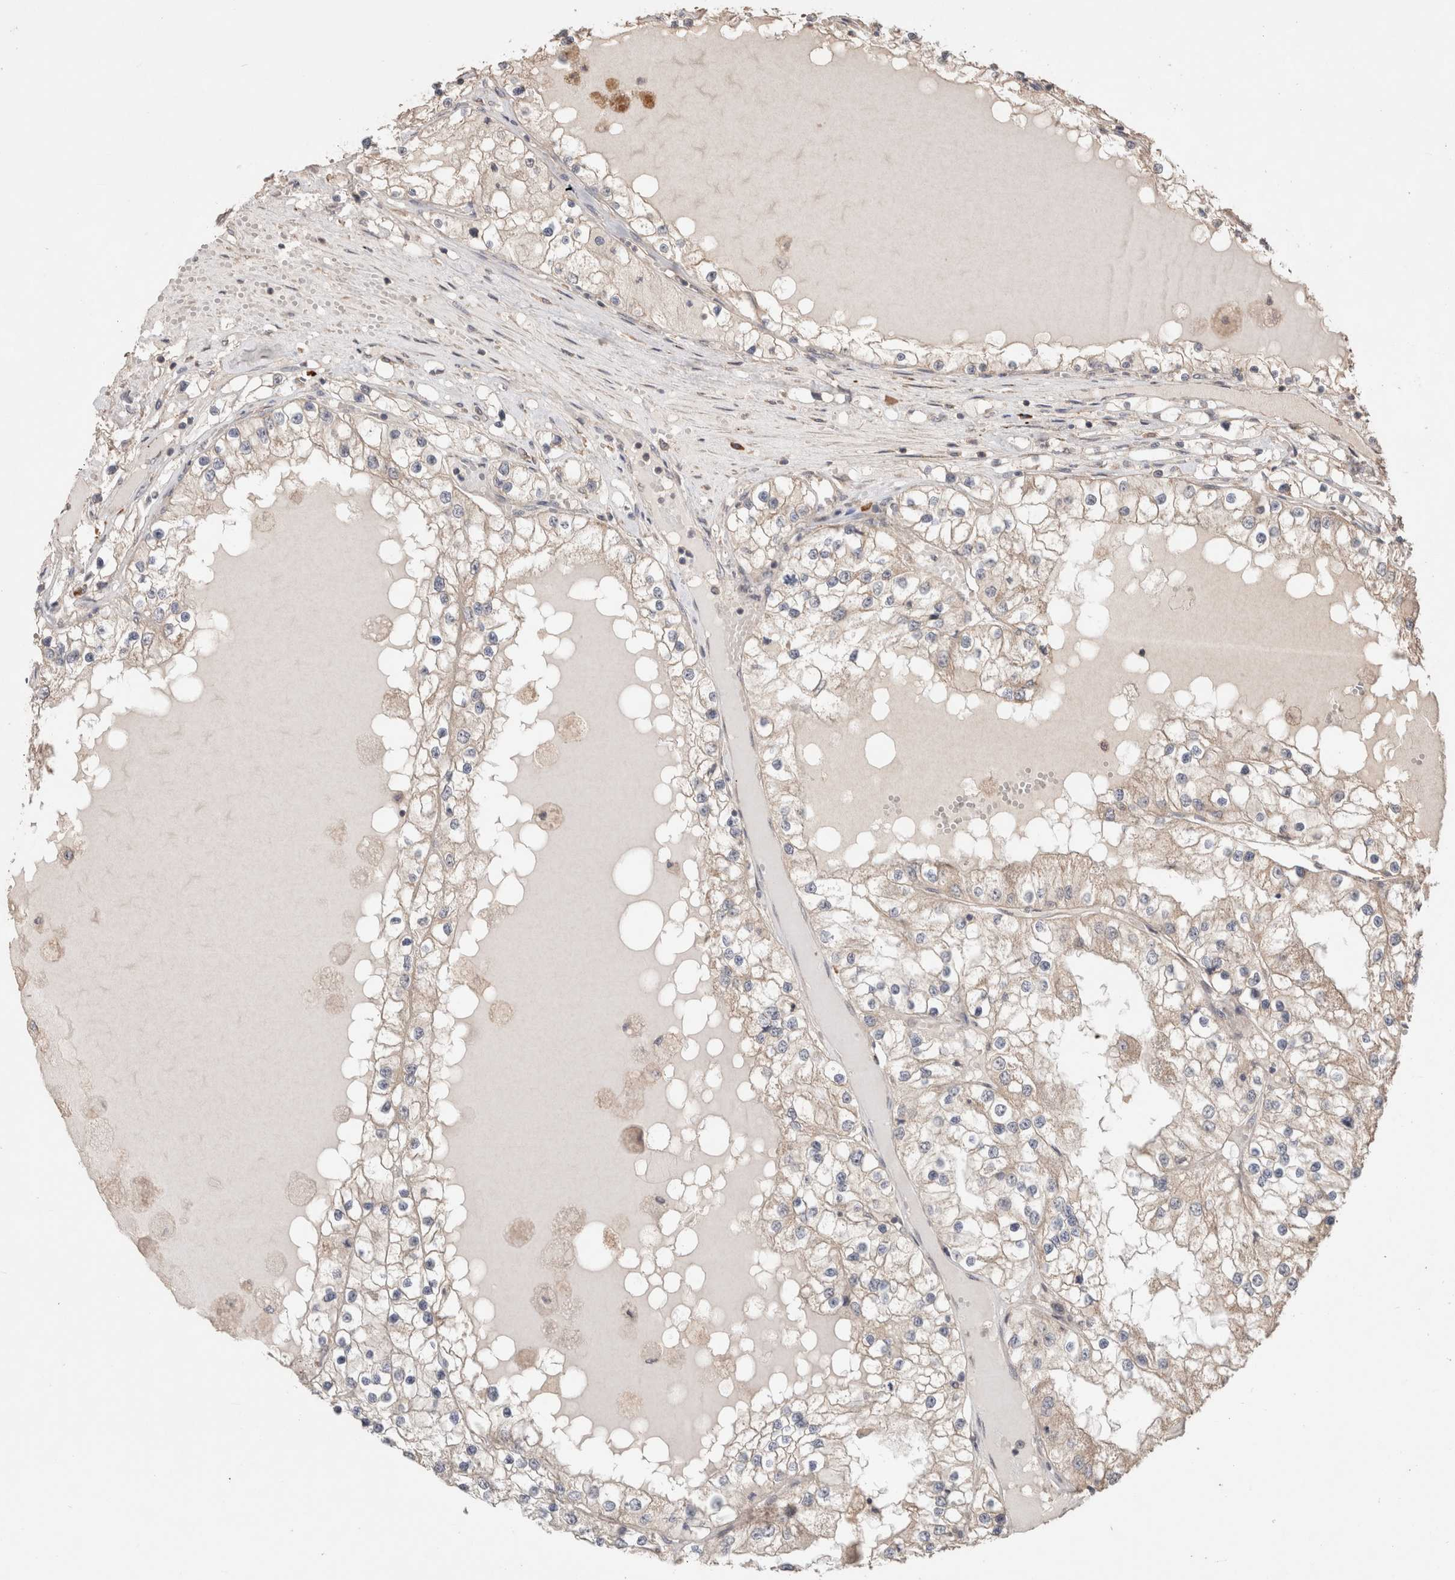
{"staining": {"intensity": "negative", "quantity": "none", "location": "none"}, "tissue": "renal cancer", "cell_type": "Tumor cells", "image_type": "cancer", "snomed": [{"axis": "morphology", "description": "Adenocarcinoma, NOS"}, {"axis": "topography", "description": "Kidney"}], "caption": "Renal adenocarcinoma stained for a protein using immunohistochemistry (IHC) demonstrates no expression tumor cells.", "gene": "HROB", "patient": {"sex": "male", "age": 68}}